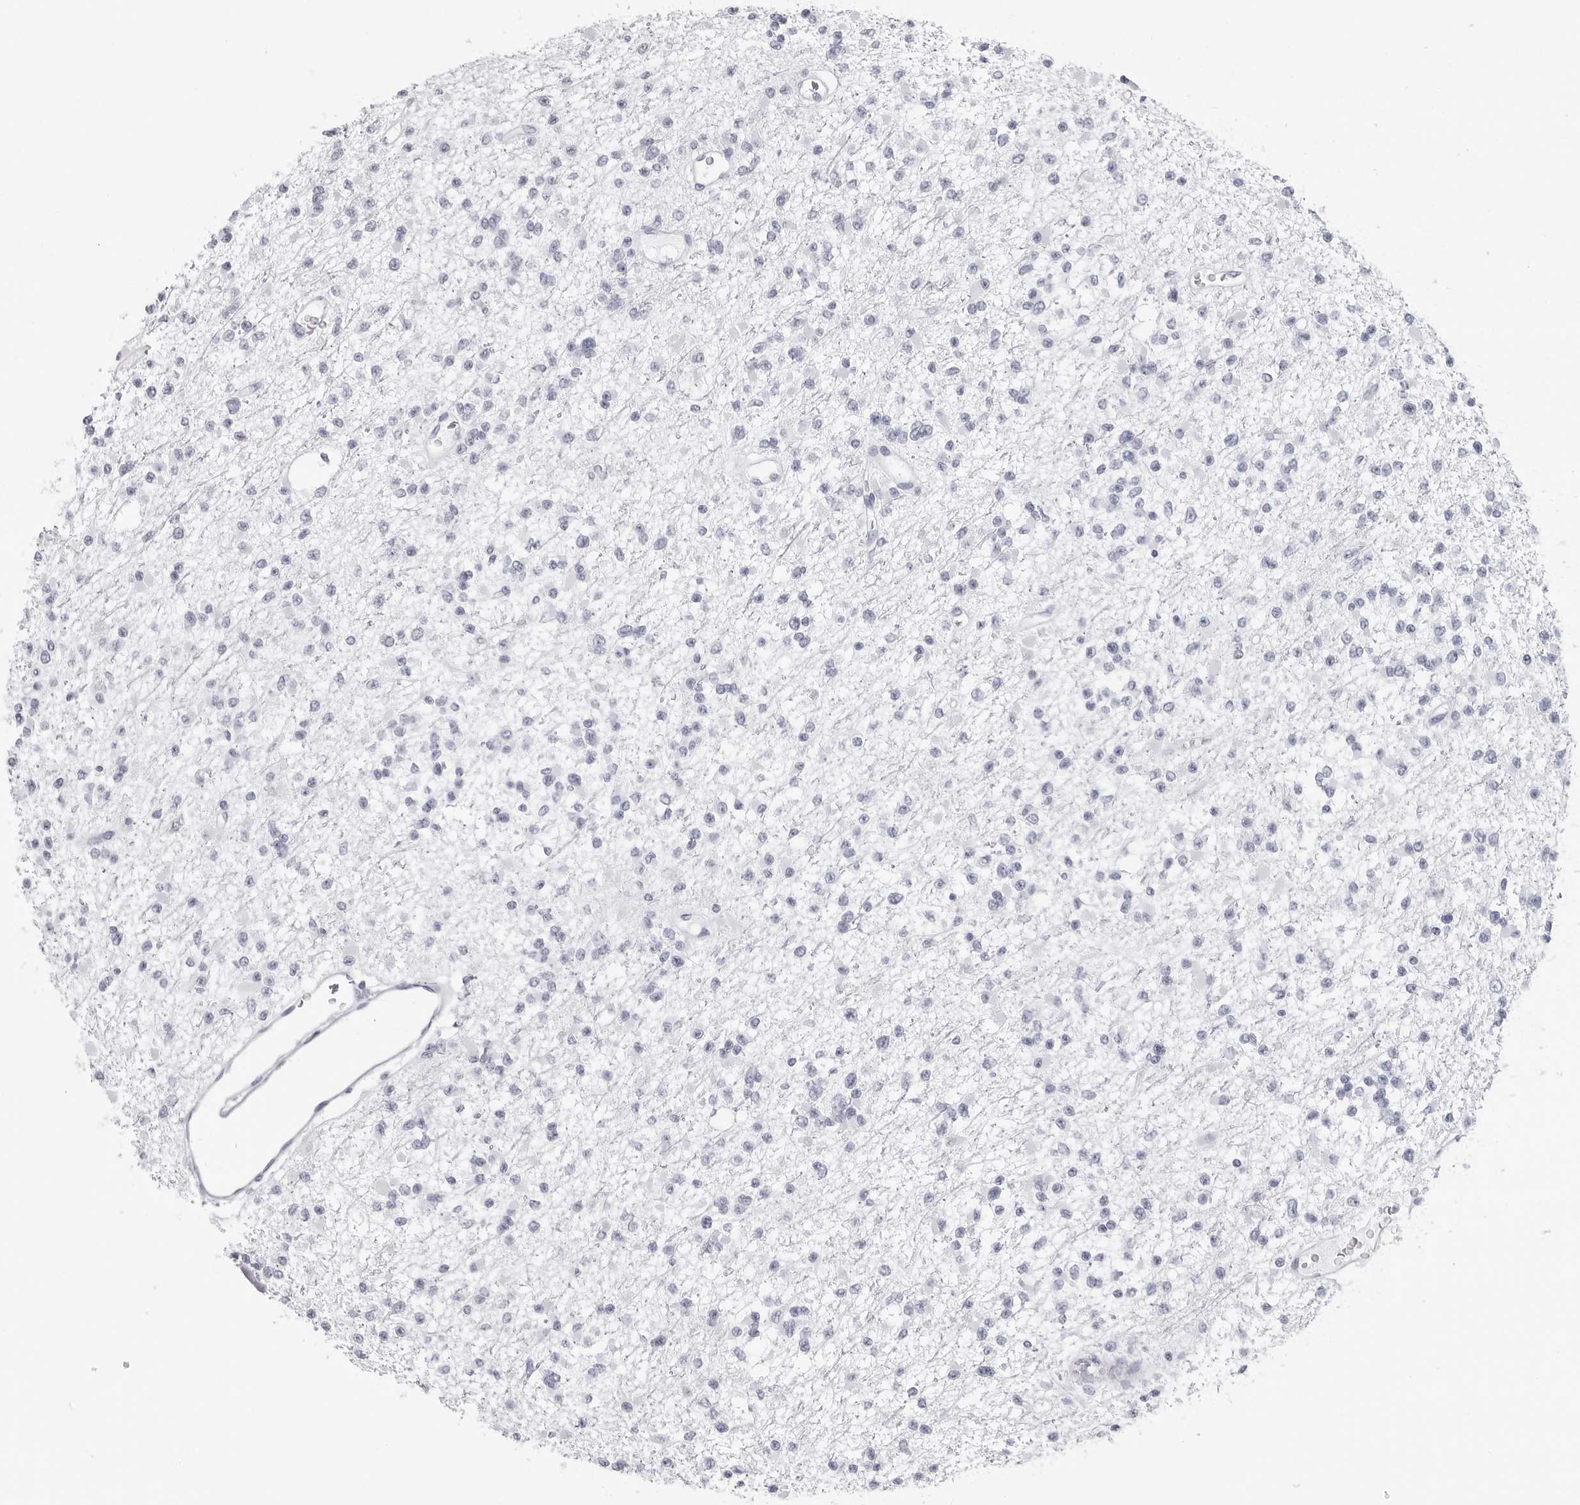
{"staining": {"intensity": "negative", "quantity": "none", "location": "none"}, "tissue": "glioma", "cell_type": "Tumor cells", "image_type": "cancer", "snomed": [{"axis": "morphology", "description": "Glioma, malignant, Low grade"}, {"axis": "topography", "description": "Brain"}], "caption": "Immunohistochemistry photomicrograph of neoplastic tissue: low-grade glioma (malignant) stained with DAB reveals no significant protein expression in tumor cells. (DAB immunohistochemistry (IHC), high magnification).", "gene": "CST2", "patient": {"sex": "female", "age": 22}}